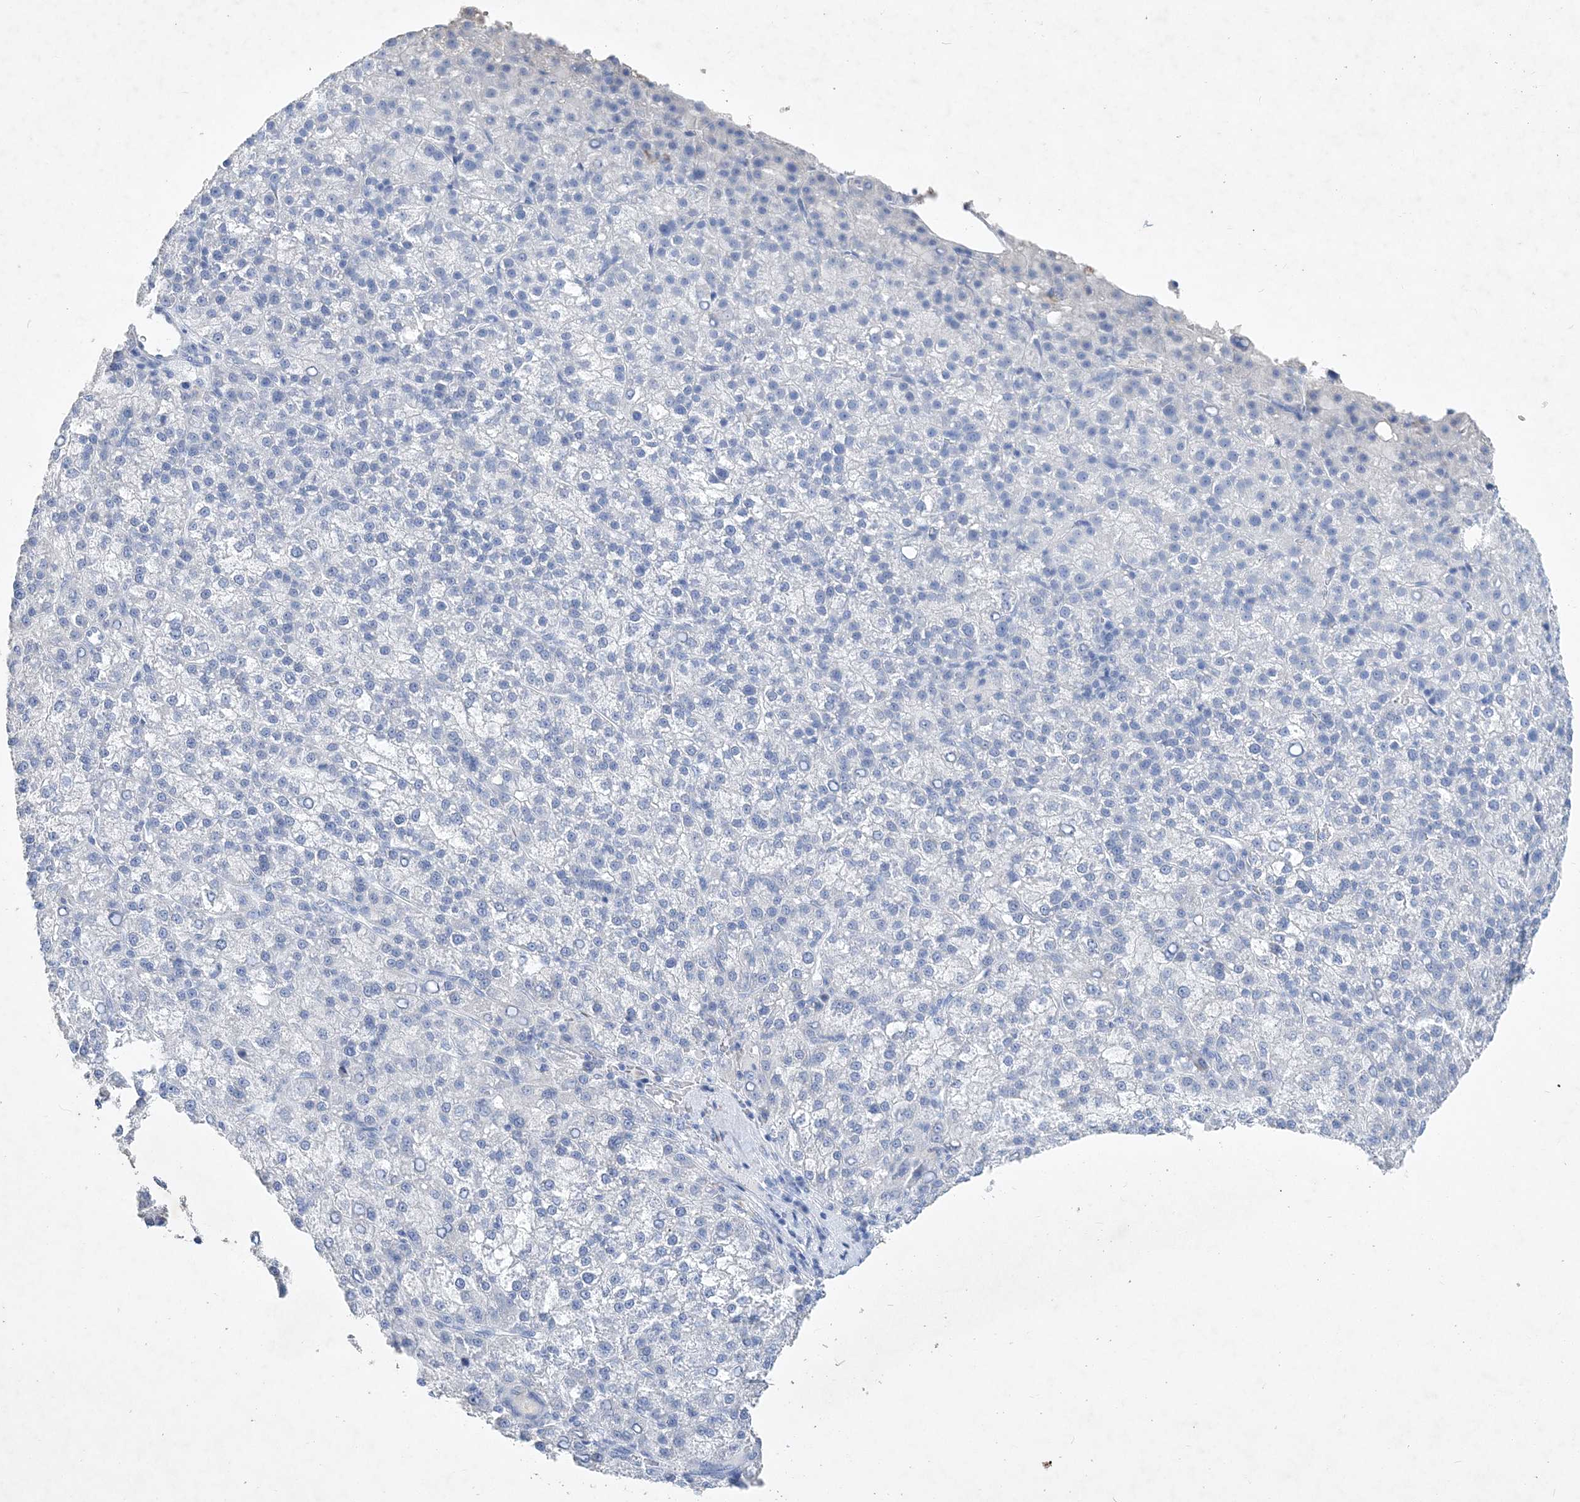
{"staining": {"intensity": "negative", "quantity": "none", "location": "none"}, "tissue": "liver cancer", "cell_type": "Tumor cells", "image_type": "cancer", "snomed": [{"axis": "morphology", "description": "Carcinoma, Hepatocellular, NOS"}, {"axis": "topography", "description": "Liver"}], "caption": "Image shows no protein positivity in tumor cells of hepatocellular carcinoma (liver) tissue.", "gene": "COPS8", "patient": {"sex": "female", "age": 58}}